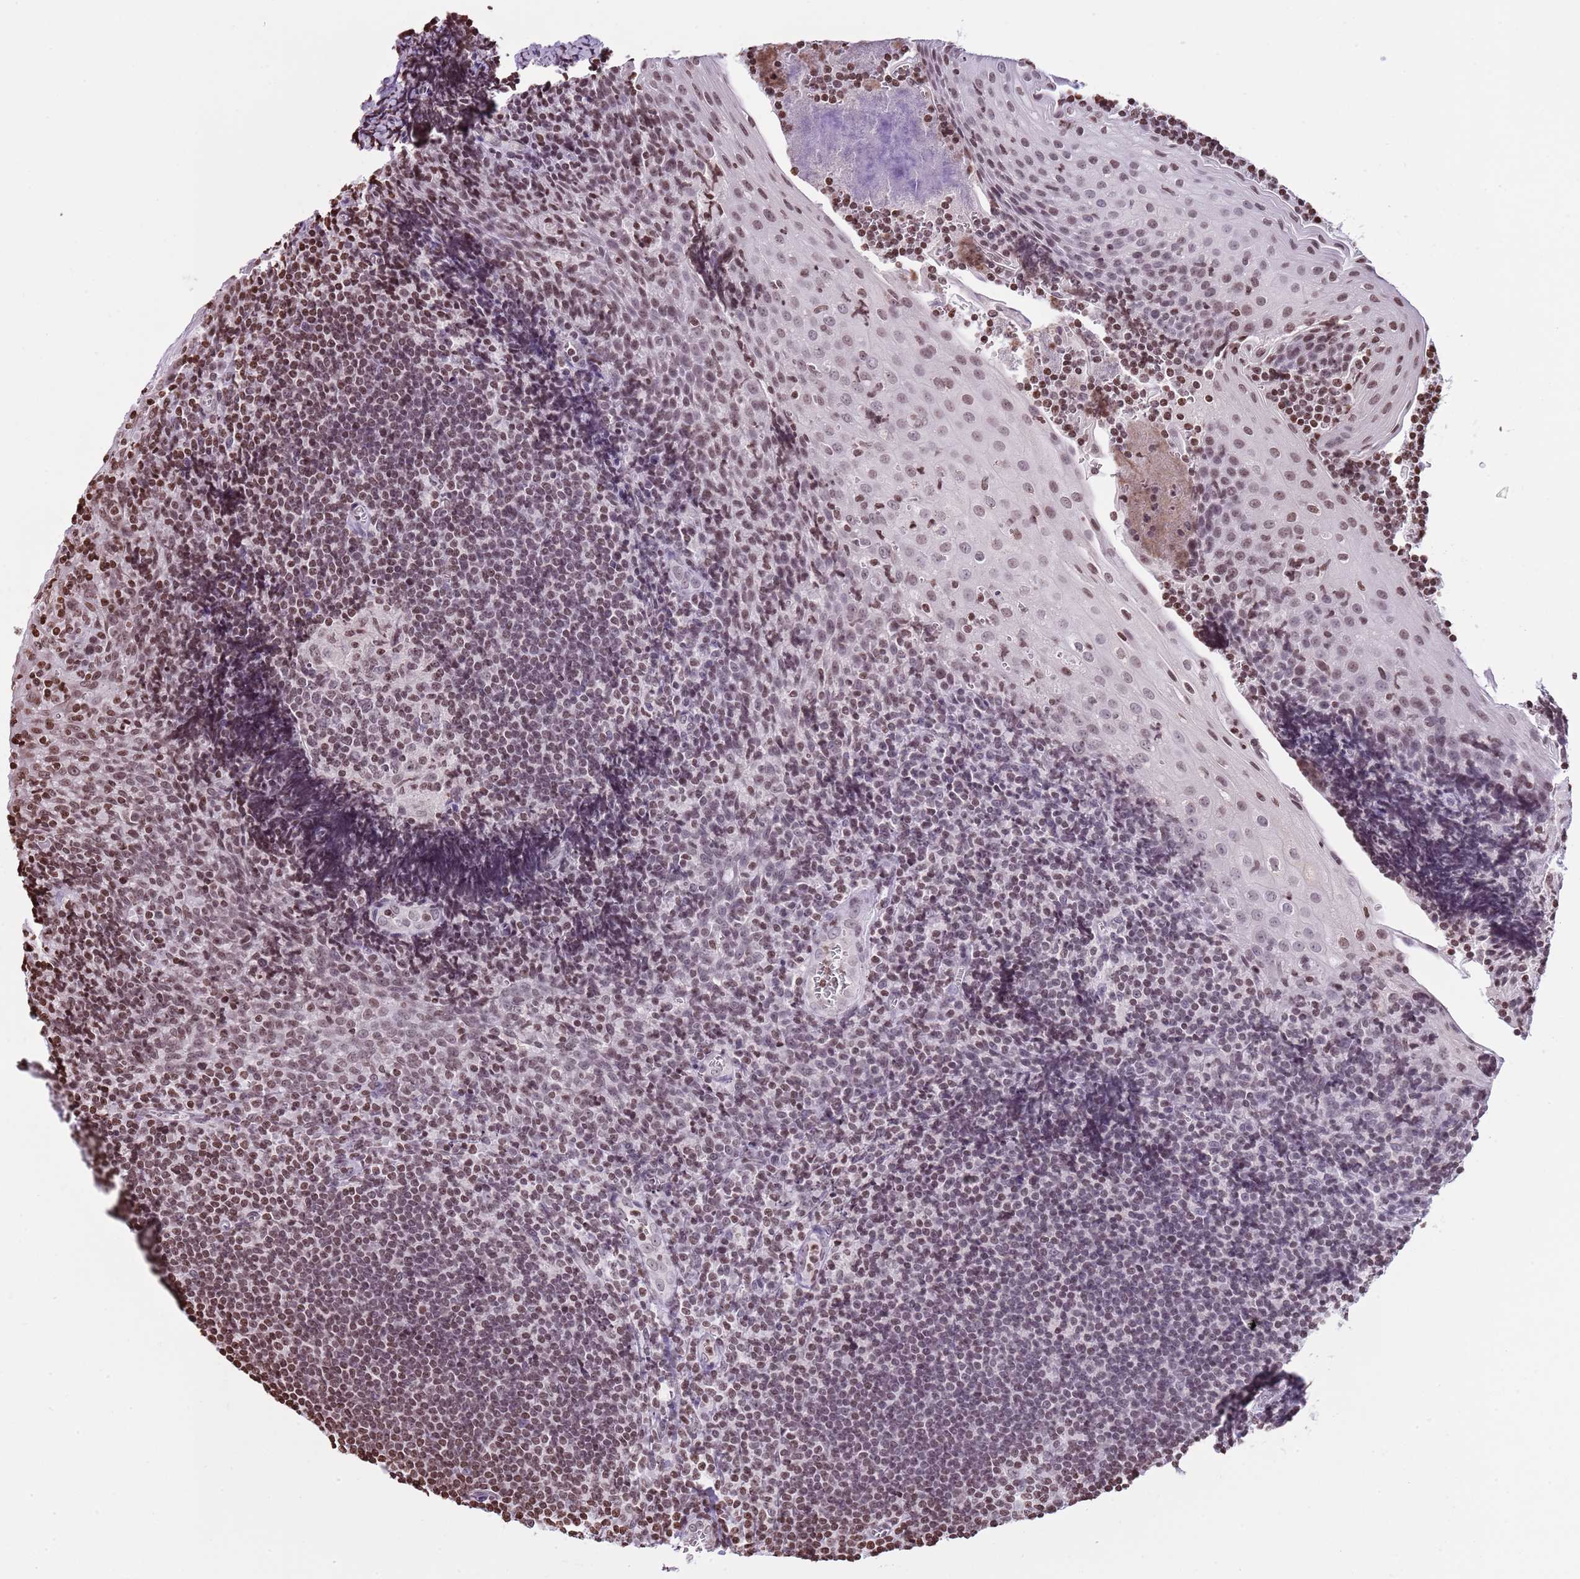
{"staining": {"intensity": "moderate", "quantity": "25%-75%", "location": "nuclear"}, "tissue": "tonsil", "cell_type": "Germinal center cells", "image_type": "normal", "snomed": [{"axis": "morphology", "description": "Normal tissue, NOS"}, {"axis": "topography", "description": "Tonsil"}], "caption": "Immunohistochemical staining of unremarkable human tonsil shows moderate nuclear protein positivity in approximately 25%-75% of germinal center cells.", "gene": "KPNA3", "patient": {"sex": "male", "age": 27}}